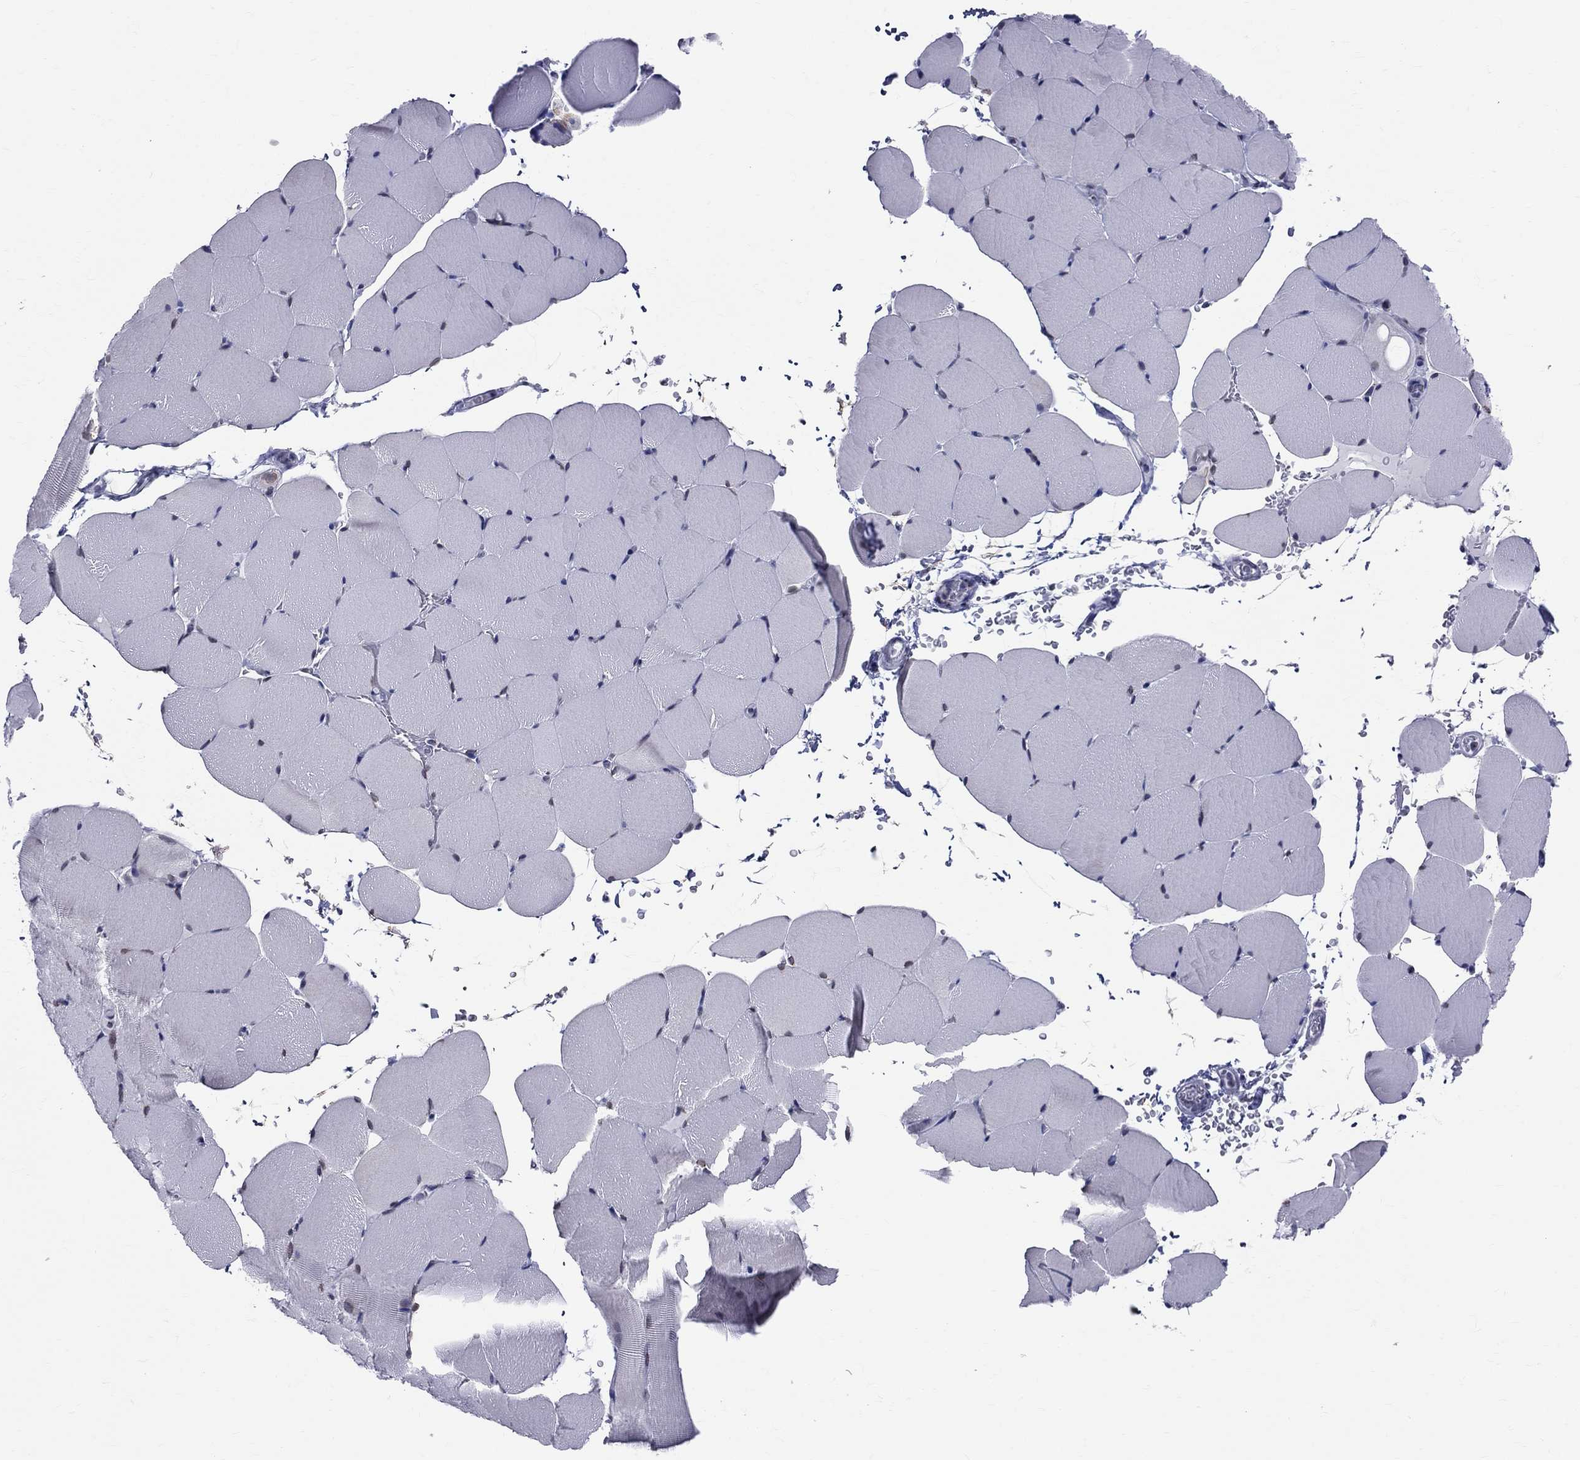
{"staining": {"intensity": "negative", "quantity": "none", "location": "none"}, "tissue": "skeletal muscle", "cell_type": "Myocytes", "image_type": "normal", "snomed": [{"axis": "morphology", "description": "Normal tissue, NOS"}, {"axis": "topography", "description": "Skeletal muscle"}], "caption": "The immunohistochemistry micrograph has no significant positivity in myocytes of skeletal muscle. (DAB immunohistochemistry with hematoxylin counter stain).", "gene": "CEP43", "patient": {"sex": "female", "age": 37}}